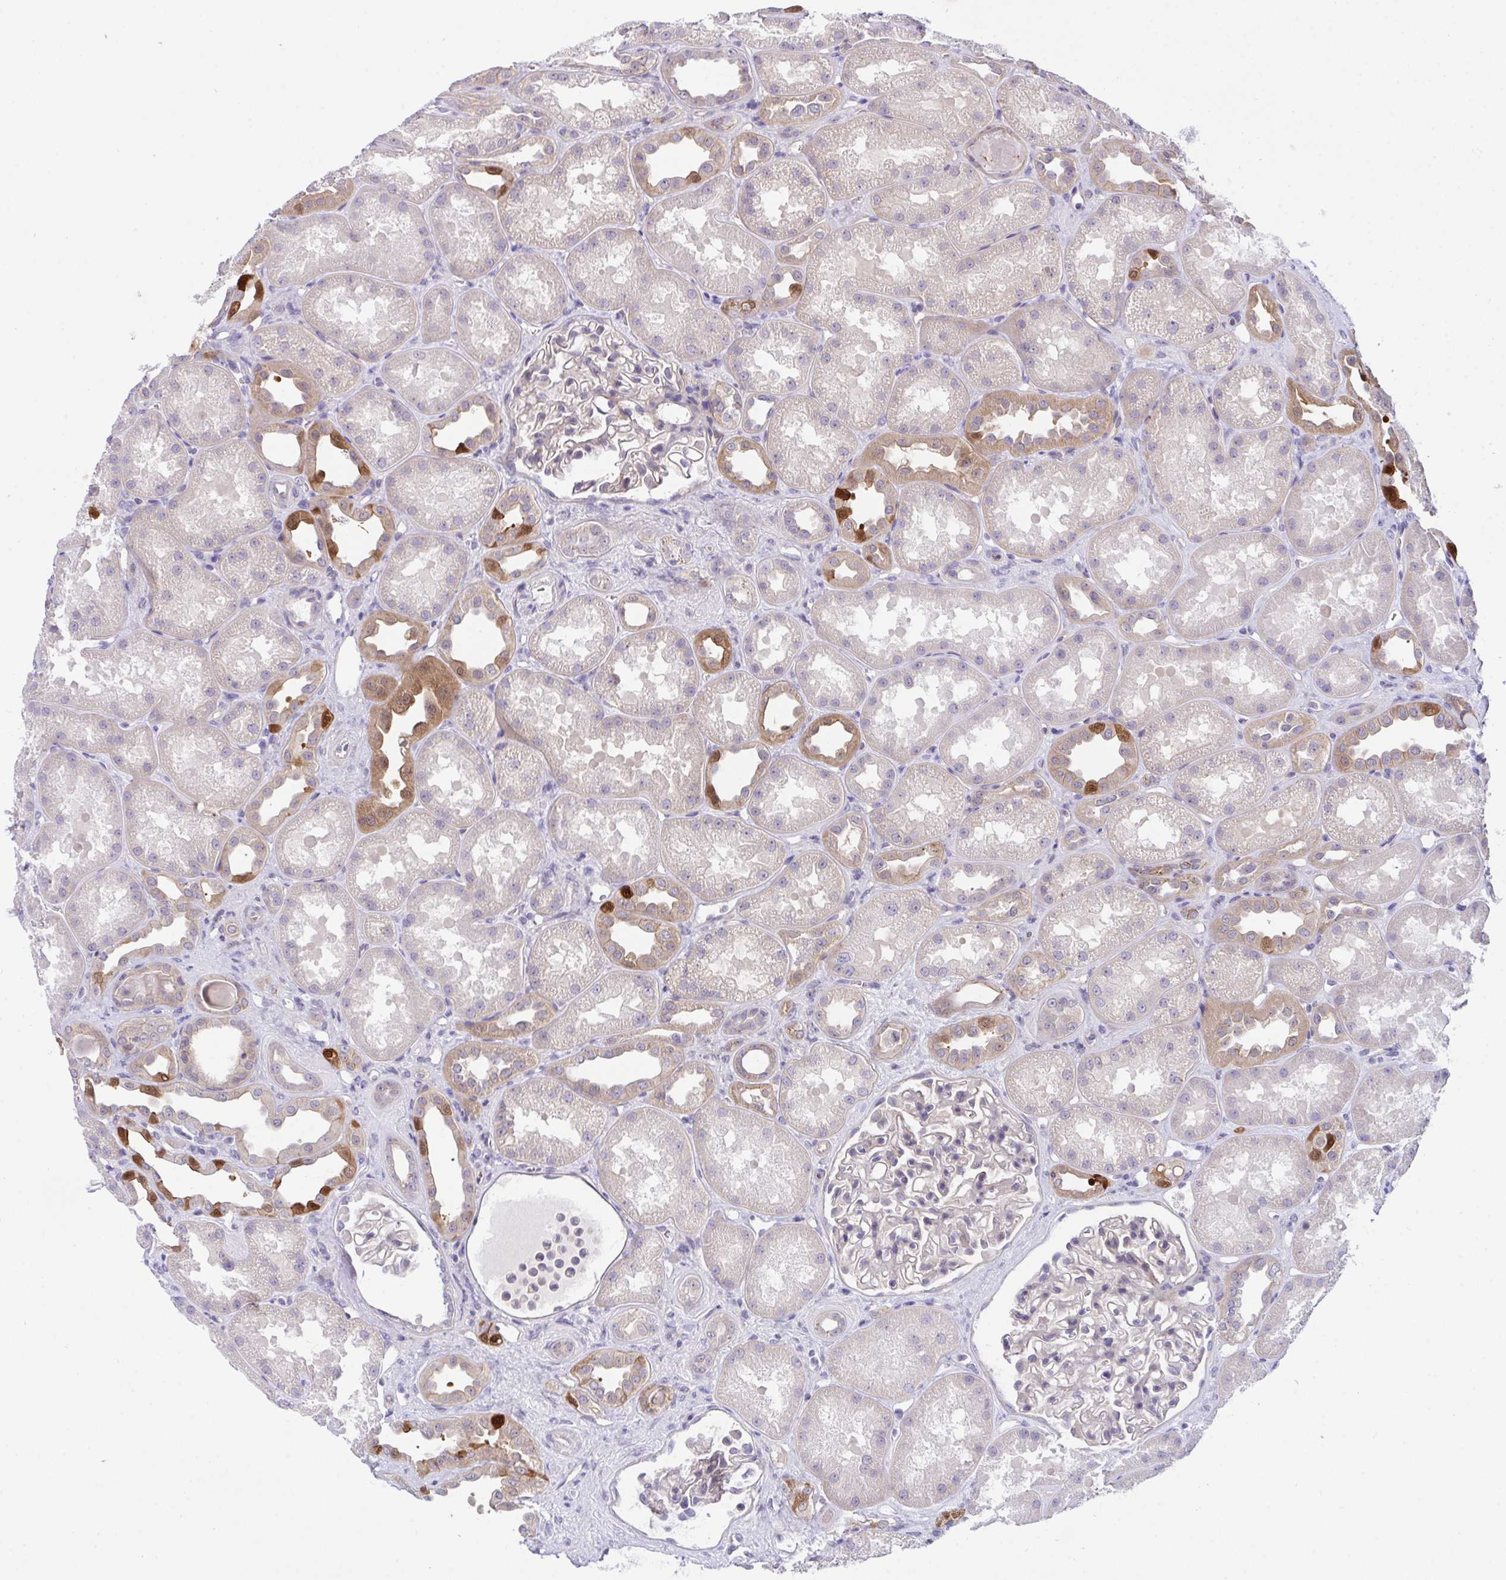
{"staining": {"intensity": "negative", "quantity": "none", "location": "none"}, "tissue": "kidney", "cell_type": "Cells in glomeruli", "image_type": "normal", "snomed": [{"axis": "morphology", "description": "Normal tissue, NOS"}, {"axis": "topography", "description": "Kidney"}], "caption": "A high-resolution histopathology image shows immunohistochemistry (IHC) staining of unremarkable kidney, which demonstrates no significant positivity in cells in glomeruli.", "gene": "HOXD12", "patient": {"sex": "male", "age": 61}}